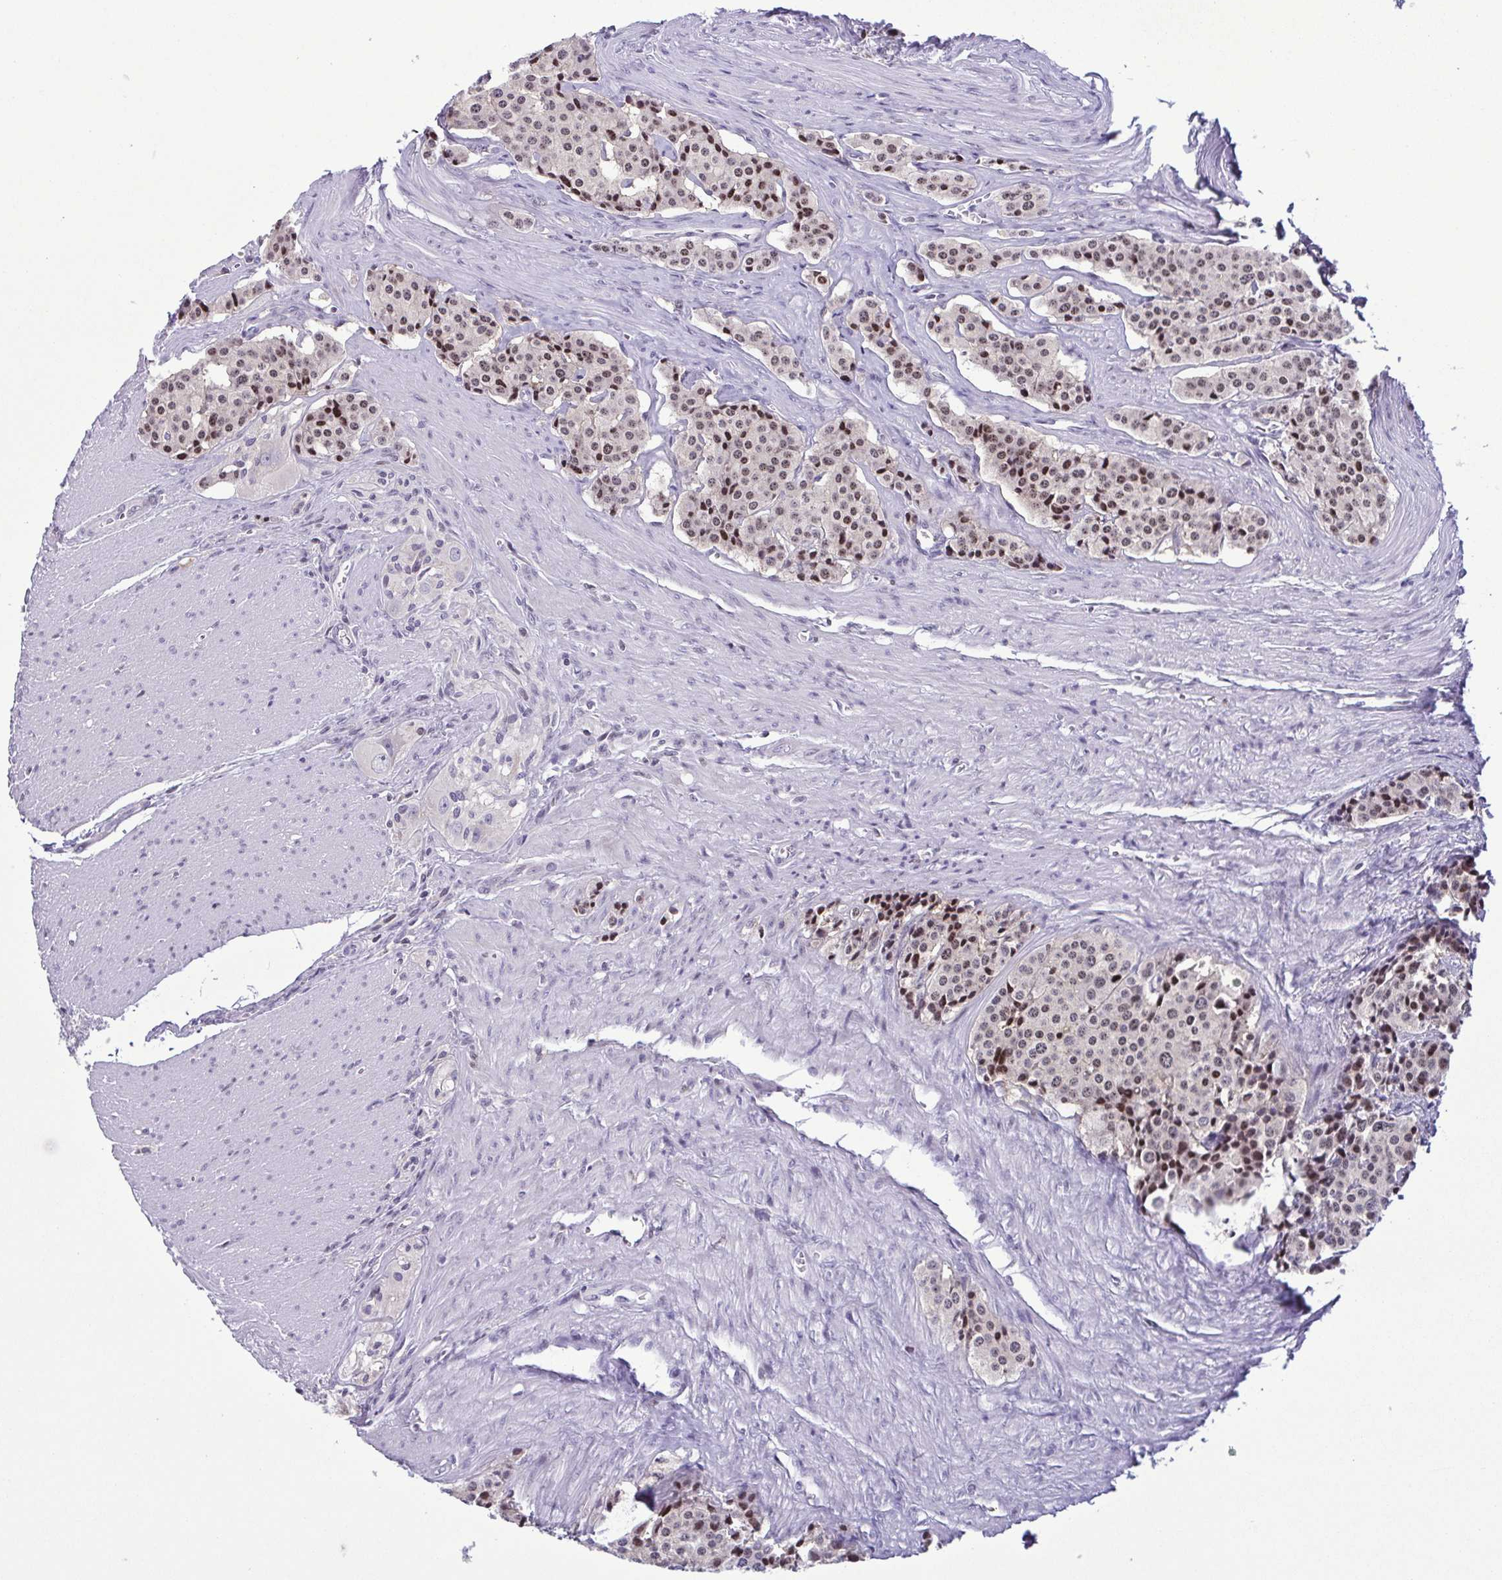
{"staining": {"intensity": "moderate", "quantity": "25%-75%", "location": "nuclear"}, "tissue": "carcinoid", "cell_type": "Tumor cells", "image_type": "cancer", "snomed": [{"axis": "morphology", "description": "Carcinoid, malignant, NOS"}, {"axis": "topography", "description": "Small intestine"}], "caption": "Immunohistochemistry of human carcinoid (malignant) exhibits medium levels of moderate nuclear expression in approximately 25%-75% of tumor cells.", "gene": "IRF1", "patient": {"sex": "male", "age": 73}}